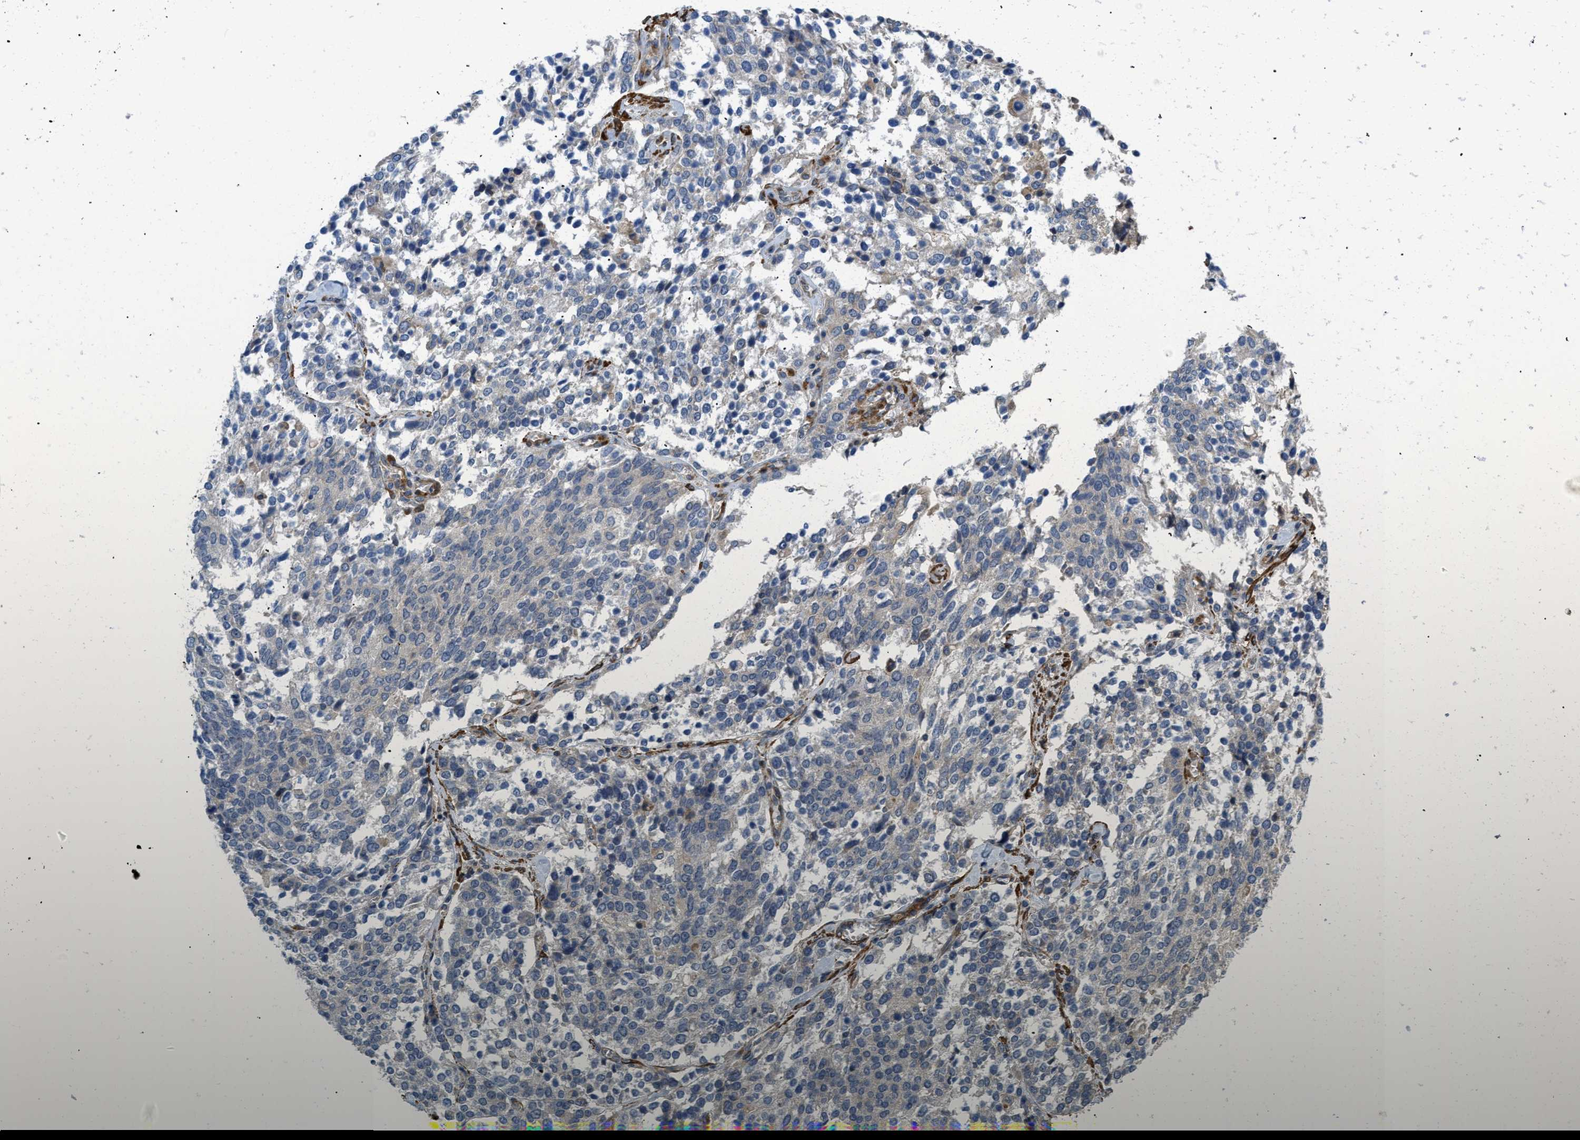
{"staining": {"intensity": "weak", "quantity": "<25%", "location": "cytoplasmic/membranous"}, "tissue": "ovarian cancer", "cell_type": "Tumor cells", "image_type": "cancer", "snomed": [{"axis": "morphology", "description": "Cystadenocarcinoma, serous, NOS"}, {"axis": "topography", "description": "Ovary"}], "caption": "Ovarian cancer stained for a protein using immunohistochemistry (IHC) reveals no expression tumor cells.", "gene": "BMPR1A", "patient": {"sex": "female", "age": 44}}